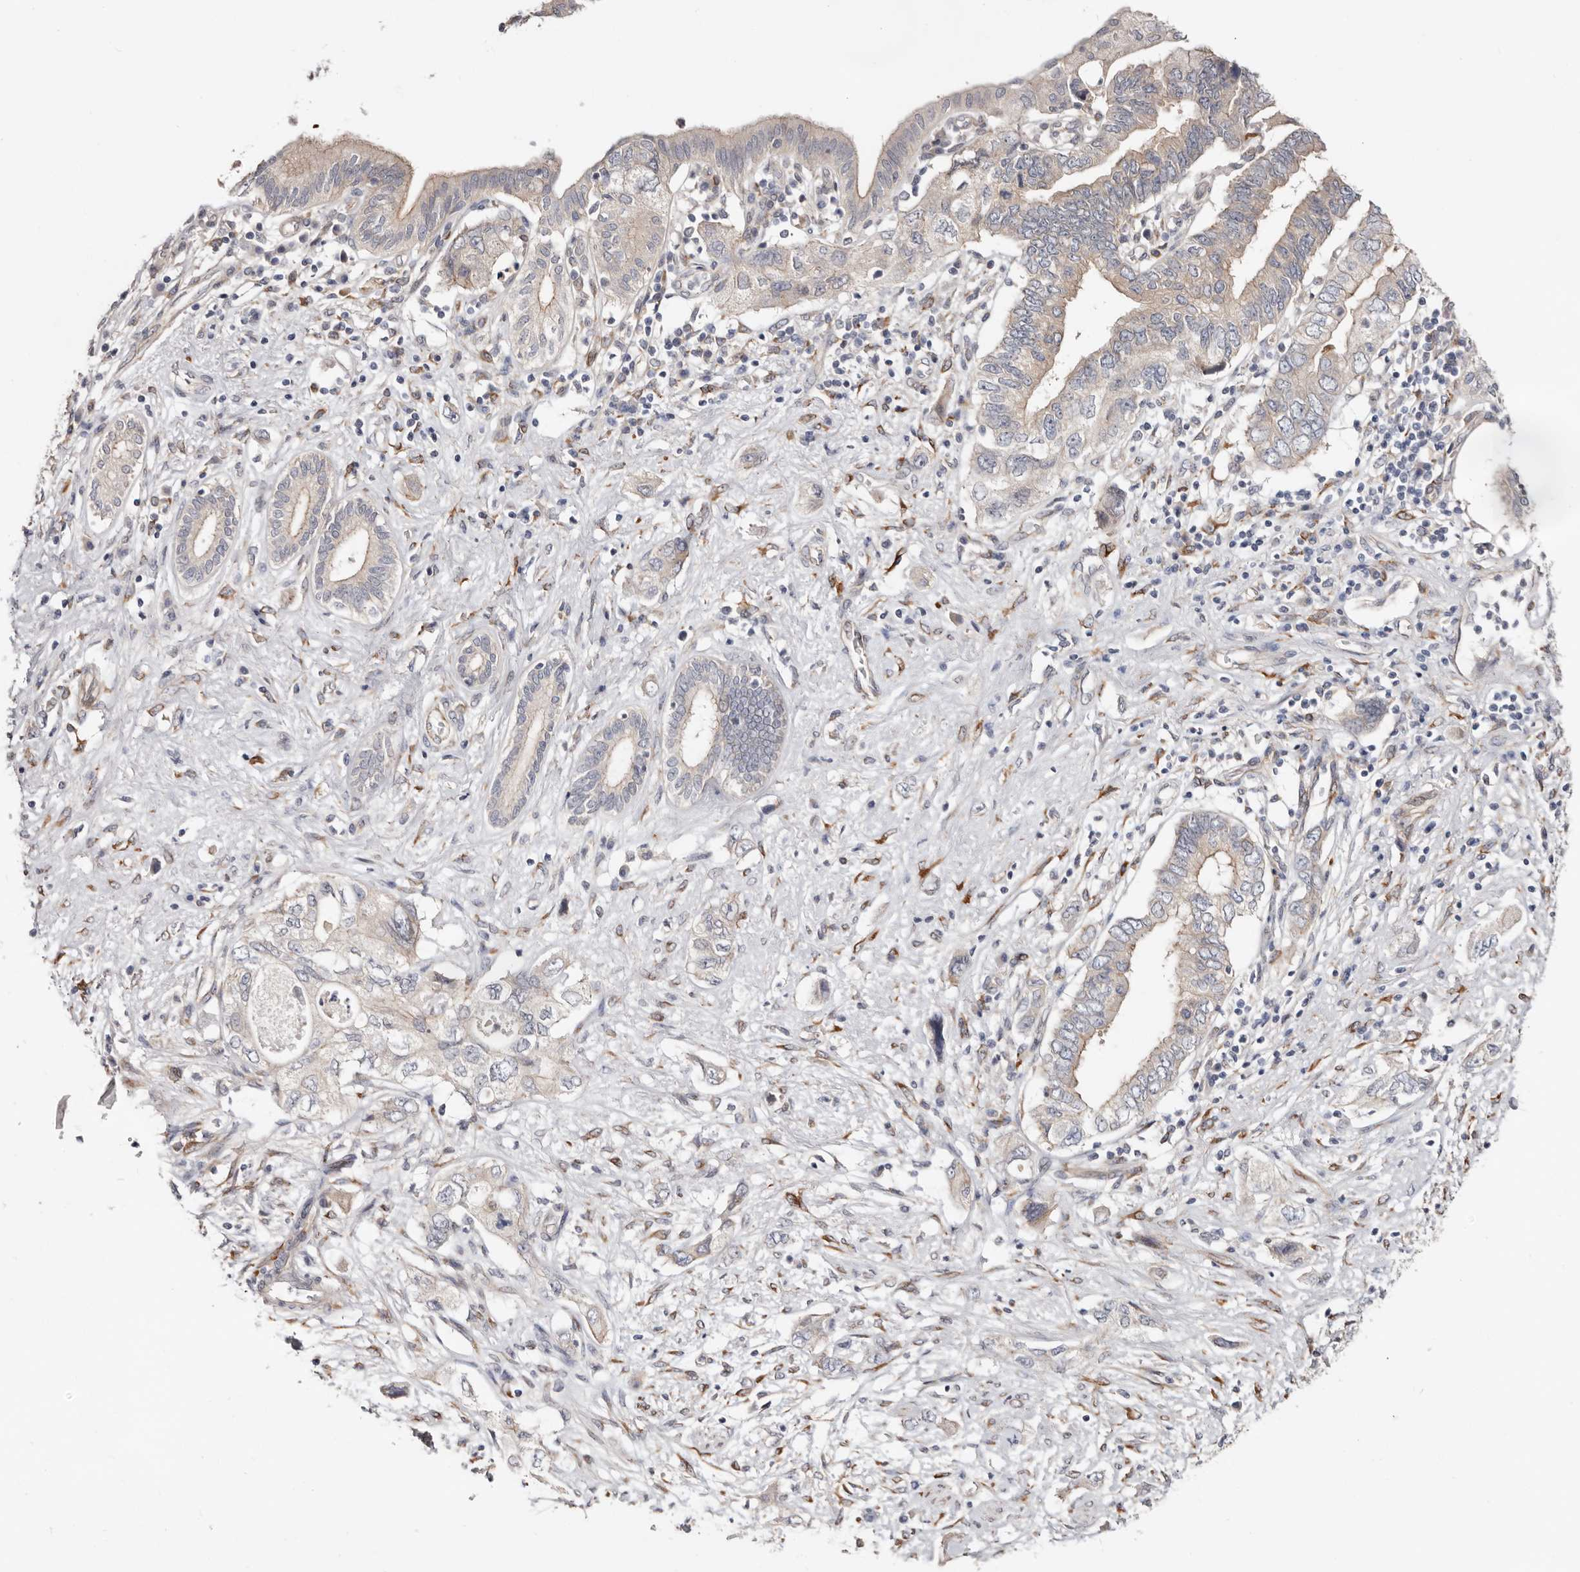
{"staining": {"intensity": "weak", "quantity": "25%-75%", "location": "cytoplasmic/membranous"}, "tissue": "pancreatic cancer", "cell_type": "Tumor cells", "image_type": "cancer", "snomed": [{"axis": "morphology", "description": "Adenocarcinoma, NOS"}, {"axis": "topography", "description": "Pancreas"}], "caption": "The micrograph reveals a brown stain indicating the presence of a protein in the cytoplasmic/membranous of tumor cells in pancreatic cancer (adenocarcinoma).", "gene": "USH1C", "patient": {"sex": "female", "age": 73}}